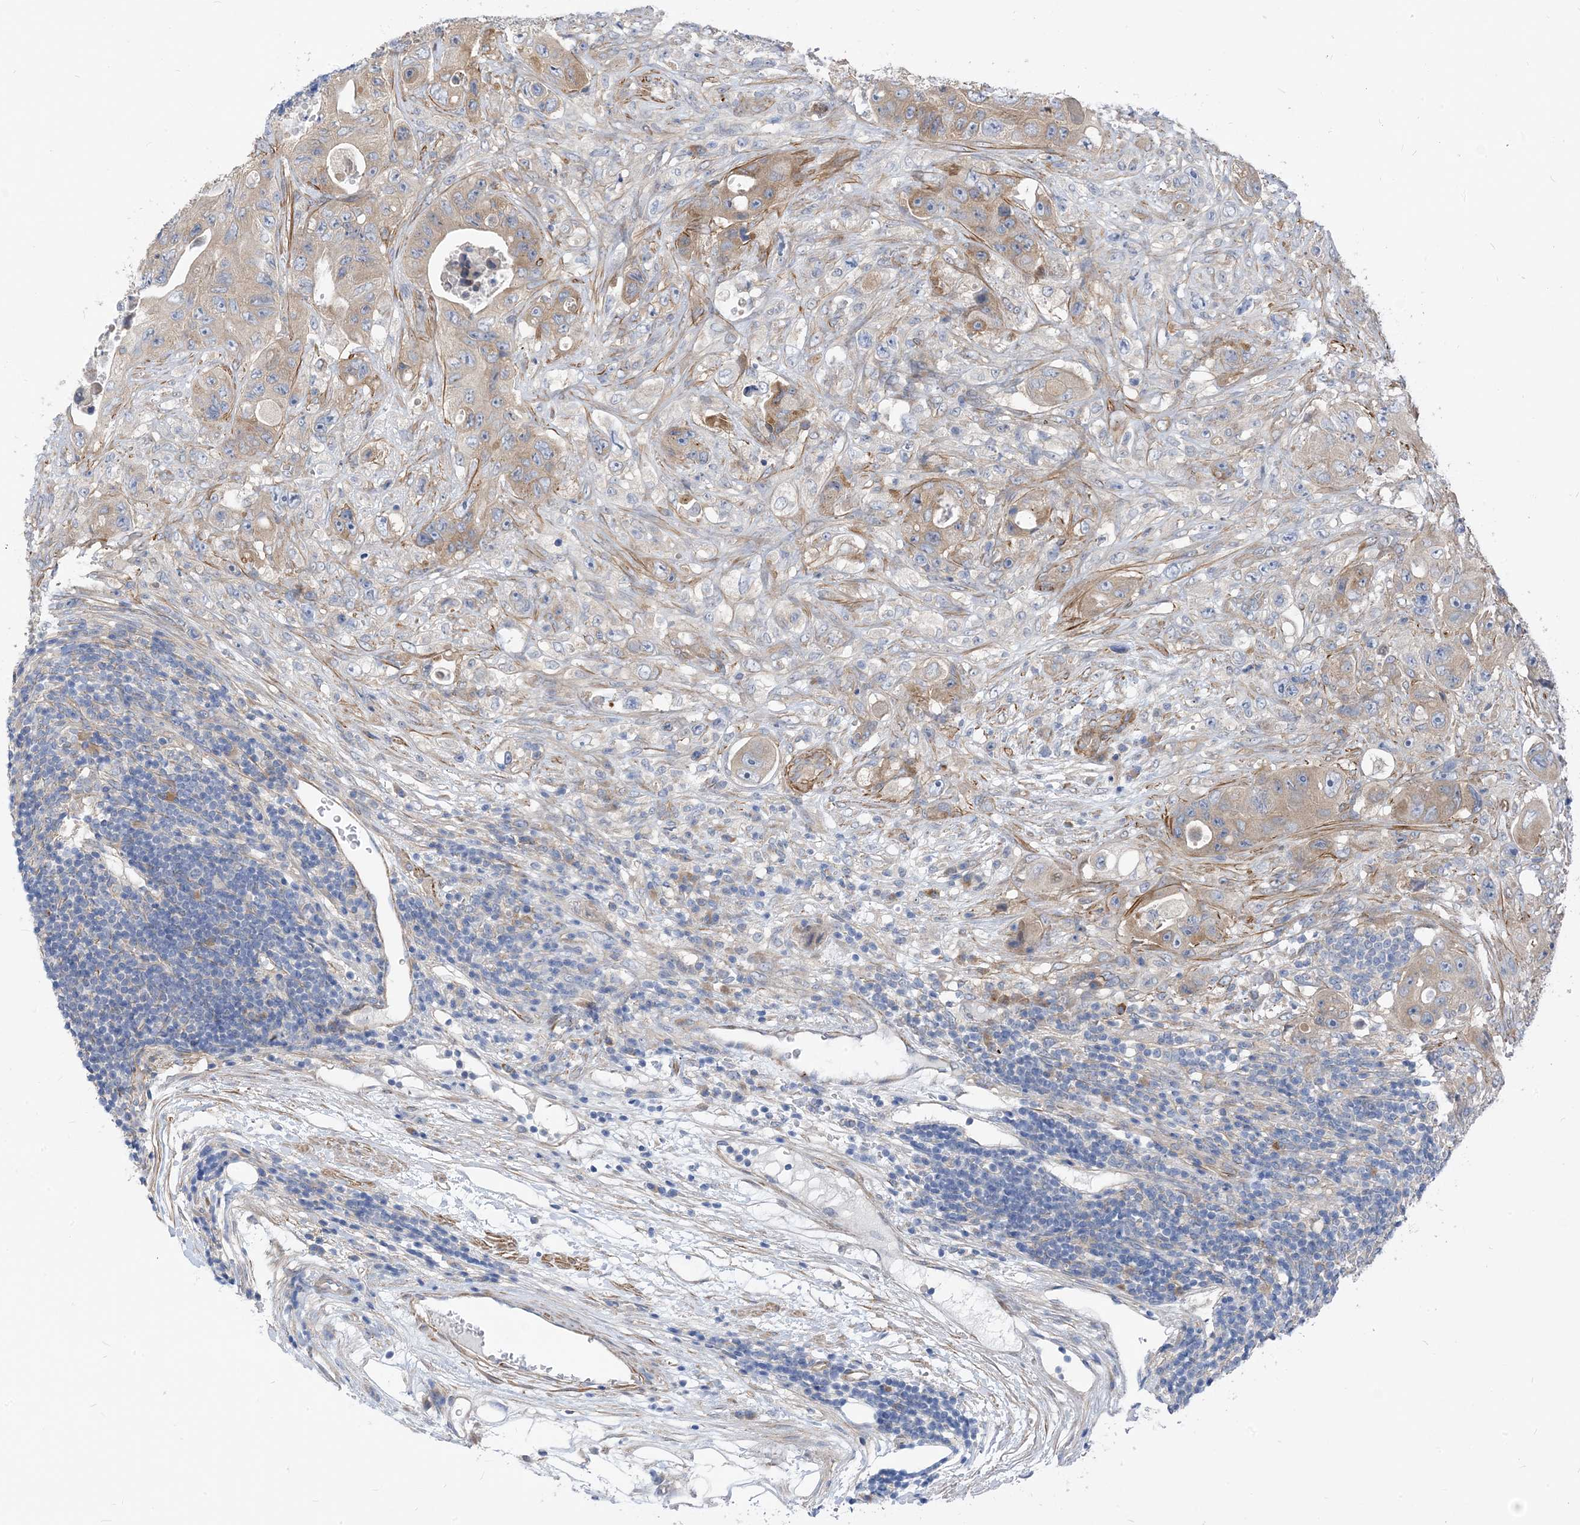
{"staining": {"intensity": "weak", "quantity": "25%-75%", "location": "cytoplasmic/membranous"}, "tissue": "colorectal cancer", "cell_type": "Tumor cells", "image_type": "cancer", "snomed": [{"axis": "morphology", "description": "Adenocarcinoma, NOS"}, {"axis": "topography", "description": "Colon"}], "caption": "Colorectal cancer tissue shows weak cytoplasmic/membranous positivity in about 25%-75% of tumor cells, visualized by immunohistochemistry. The staining was performed using DAB to visualize the protein expression in brown, while the nuclei were stained in blue with hematoxylin (Magnification: 20x).", "gene": "PLEKHA3", "patient": {"sex": "female", "age": 46}}